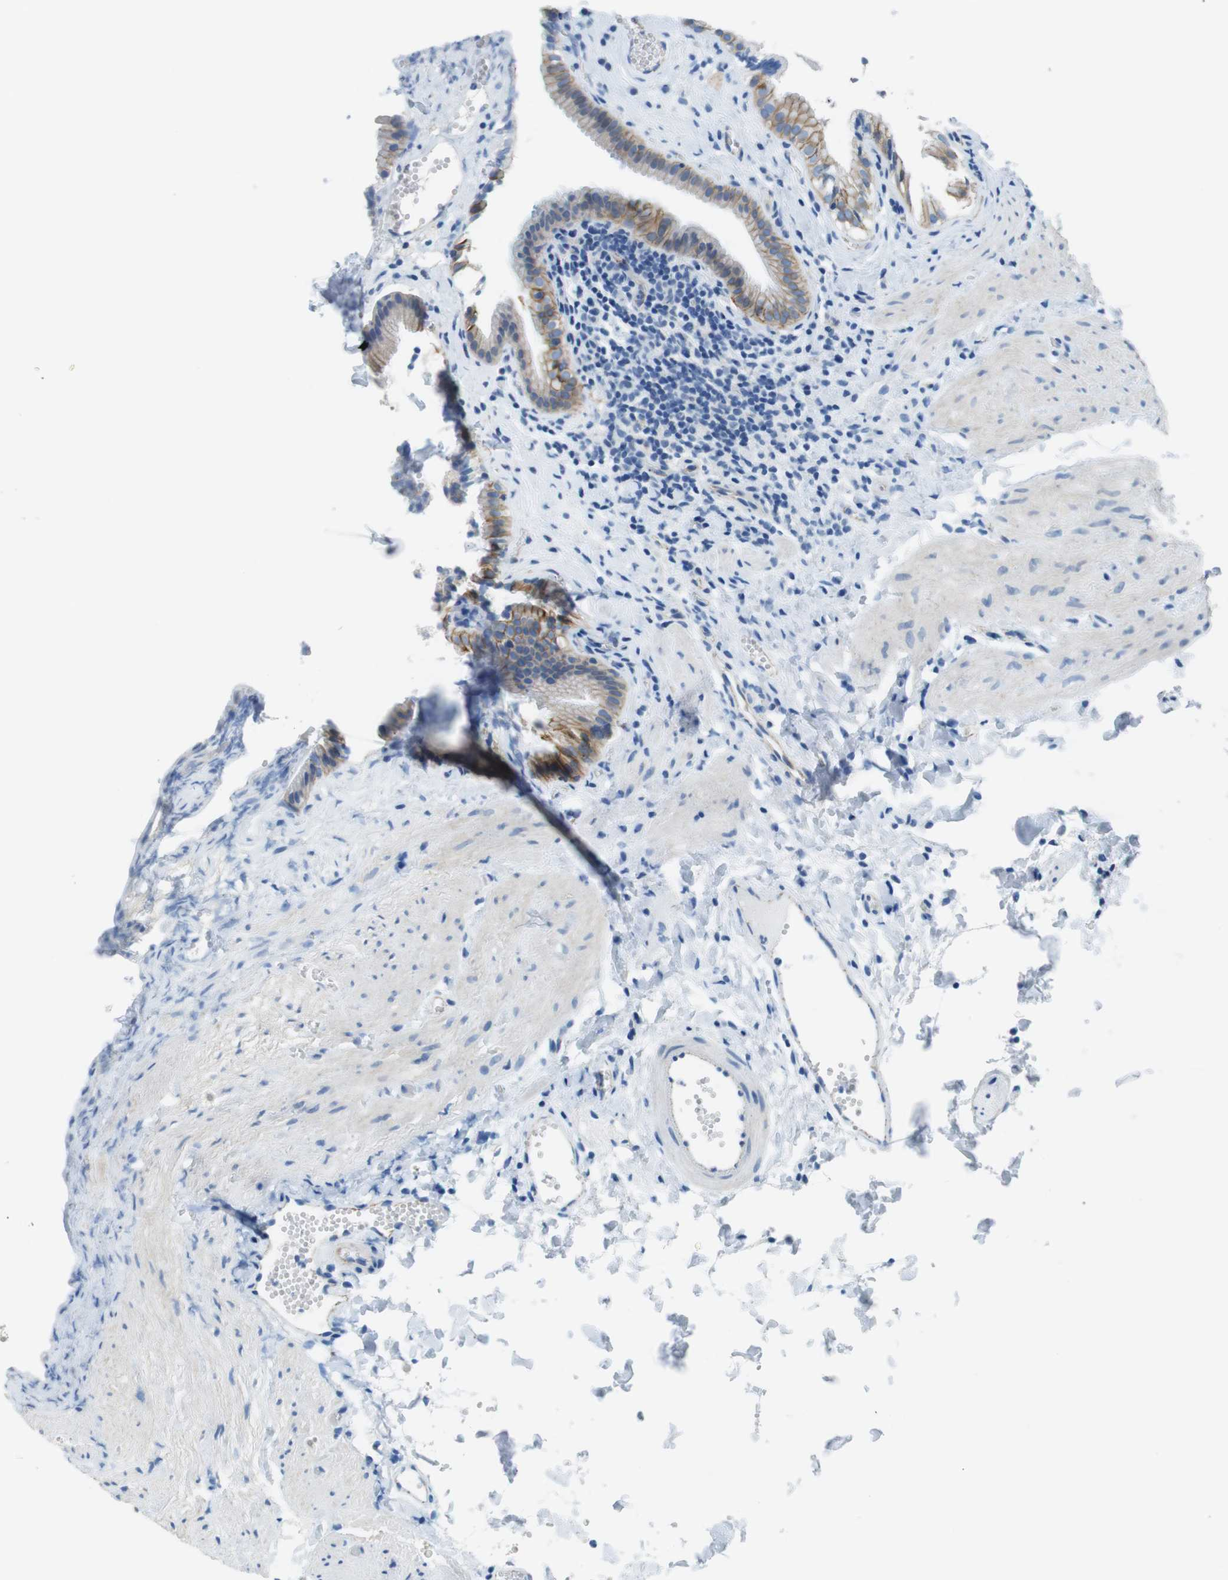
{"staining": {"intensity": "moderate", "quantity": ">75%", "location": "cytoplasmic/membranous"}, "tissue": "gallbladder", "cell_type": "Glandular cells", "image_type": "normal", "snomed": [{"axis": "morphology", "description": "Normal tissue, NOS"}, {"axis": "topography", "description": "Gallbladder"}], "caption": "A brown stain labels moderate cytoplasmic/membranous positivity of a protein in glandular cells of normal gallbladder.", "gene": "SLC6A6", "patient": {"sex": "female", "age": 24}}